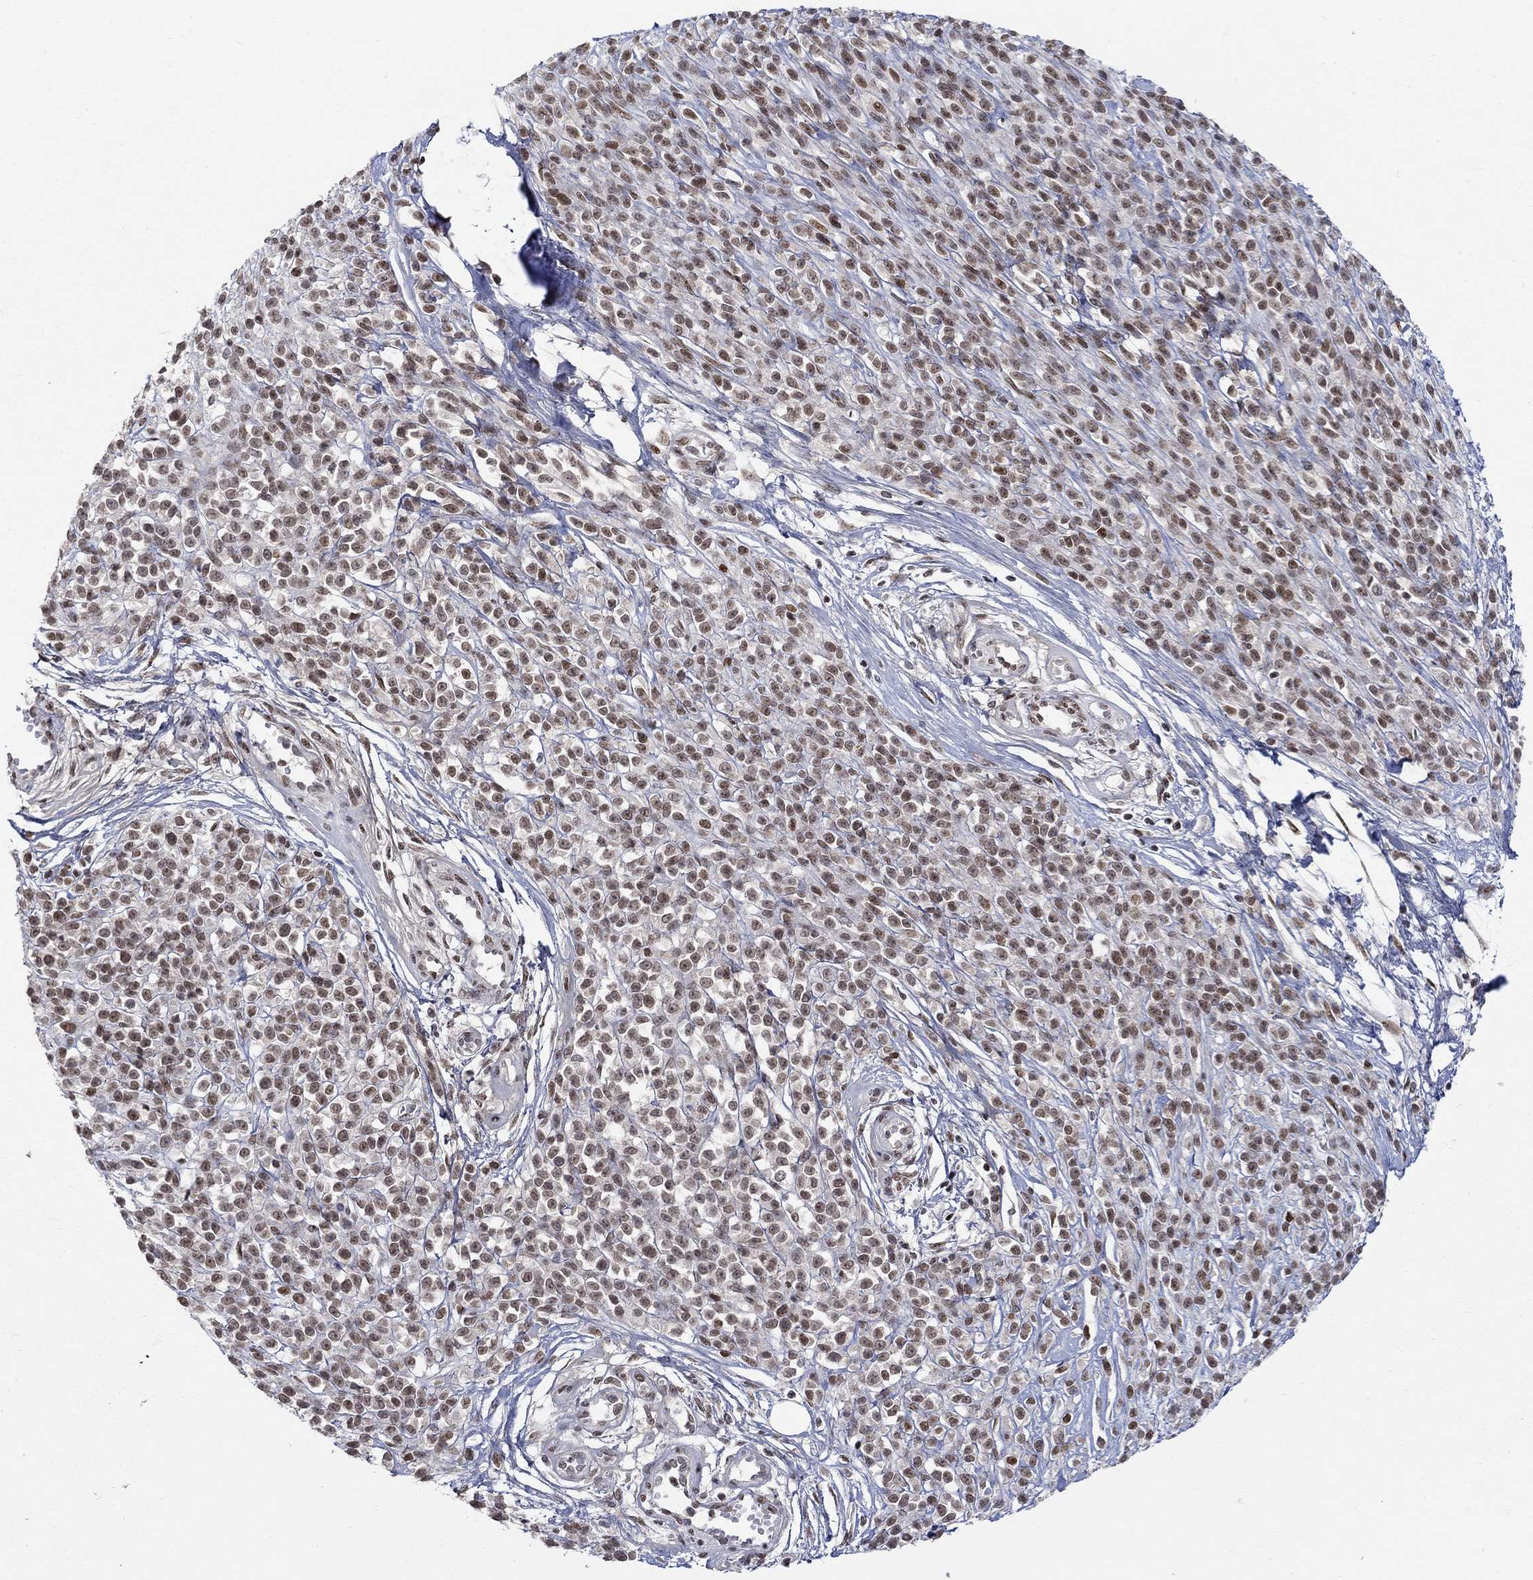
{"staining": {"intensity": "strong", "quantity": "25%-75%", "location": "nuclear"}, "tissue": "melanoma", "cell_type": "Tumor cells", "image_type": "cancer", "snomed": [{"axis": "morphology", "description": "Malignant melanoma, NOS"}, {"axis": "topography", "description": "Skin"}, {"axis": "topography", "description": "Skin of trunk"}], "caption": "Approximately 25%-75% of tumor cells in human melanoma demonstrate strong nuclear protein expression as visualized by brown immunohistochemical staining.", "gene": "KLF12", "patient": {"sex": "male", "age": 74}}